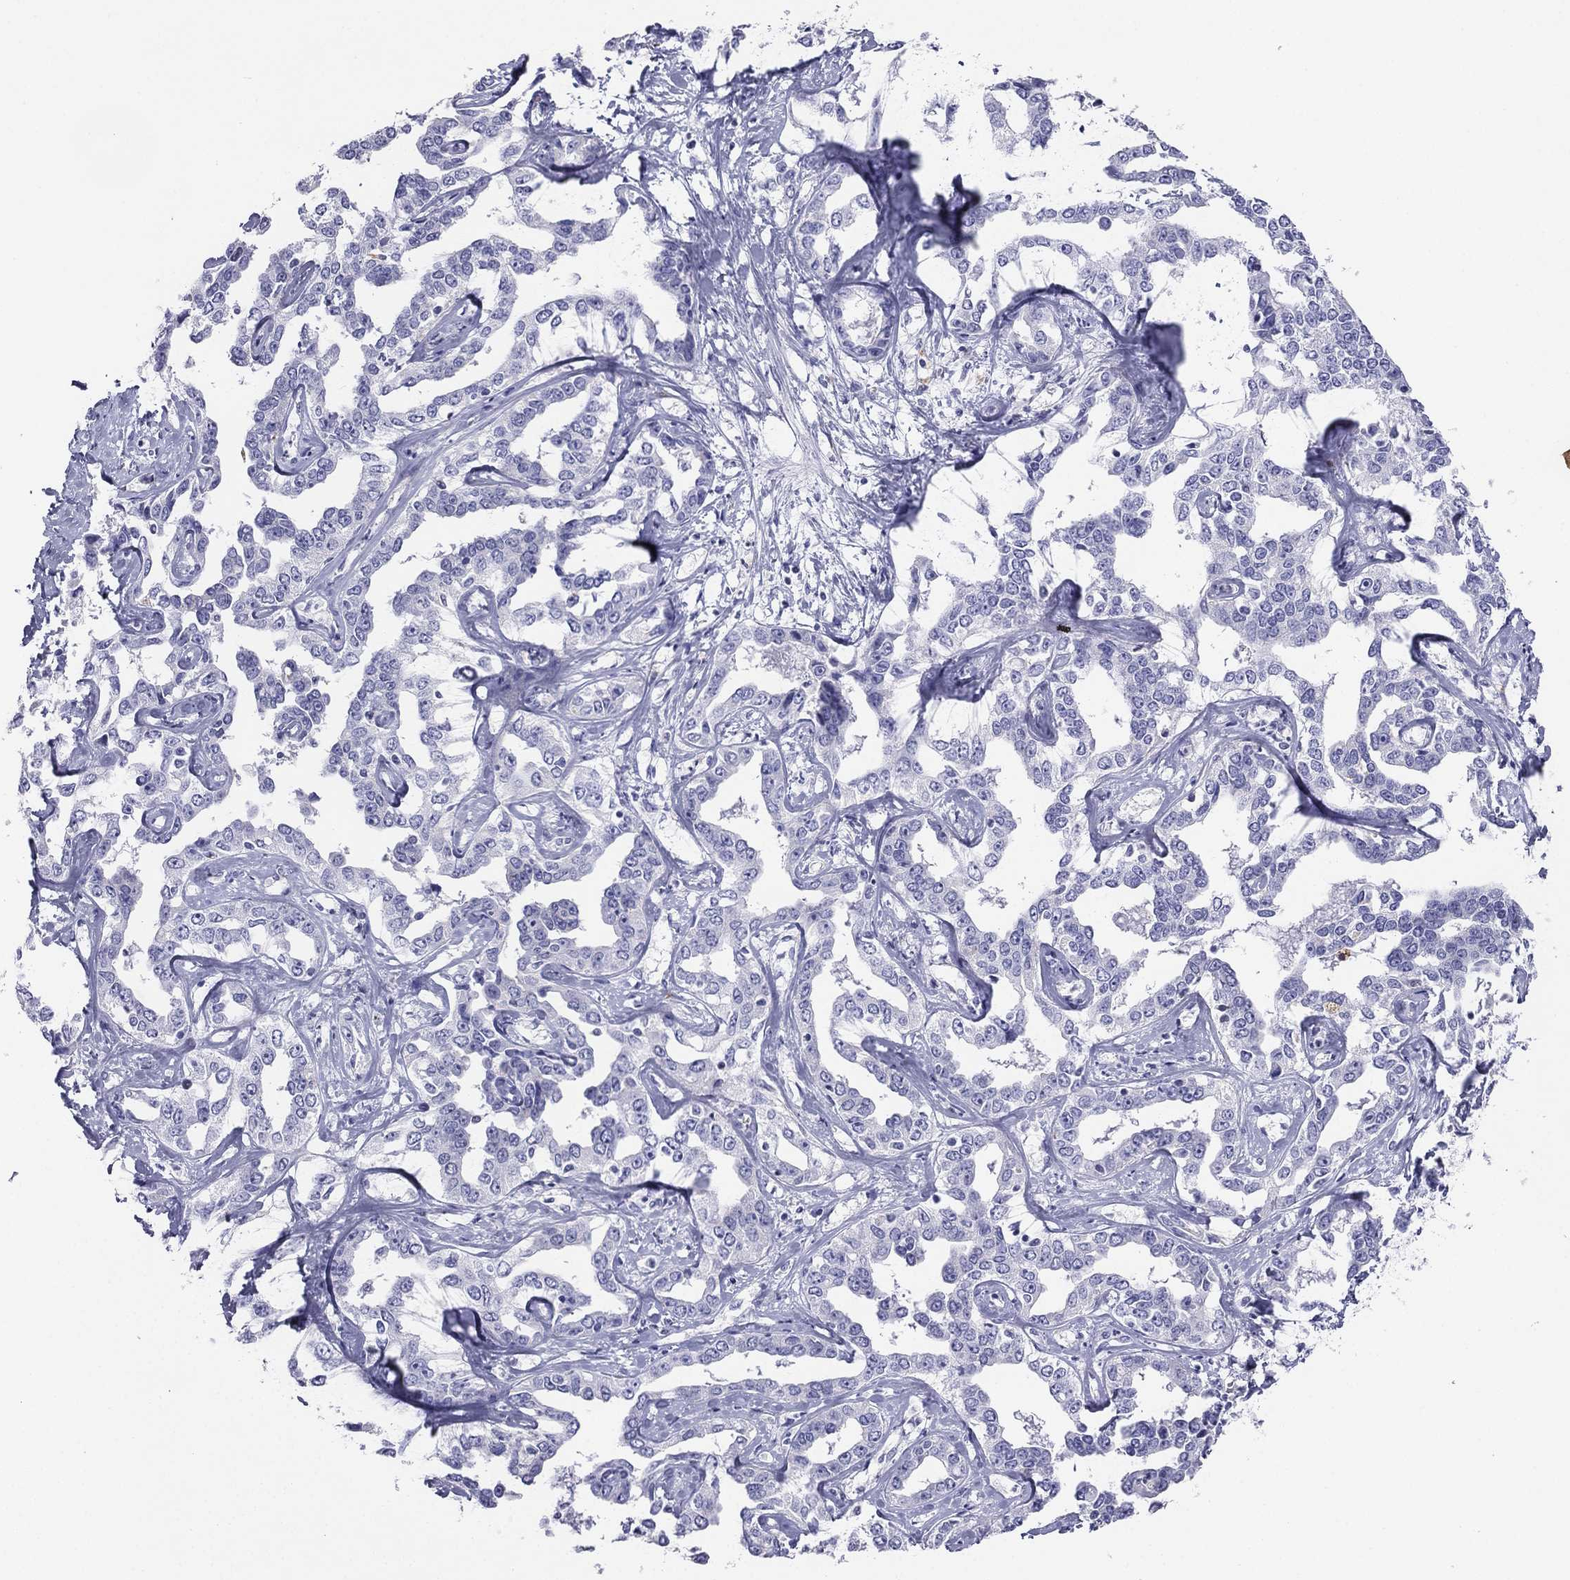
{"staining": {"intensity": "negative", "quantity": "none", "location": "none"}, "tissue": "liver cancer", "cell_type": "Tumor cells", "image_type": "cancer", "snomed": [{"axis": "morphology", "description": "Cholangiocarcinoma"}, {"axis": "topography", "description": "Liver"}], "caption": "The histopathology image displays no staining of tumor cells in cholangiocarcinoma (liver). The staining is performed using DAB brown chromogen with nuclei counter-stained in using hematoxylin.", "gene": "ALOXE3", "patient": {"sex": "male", "age": 59}}